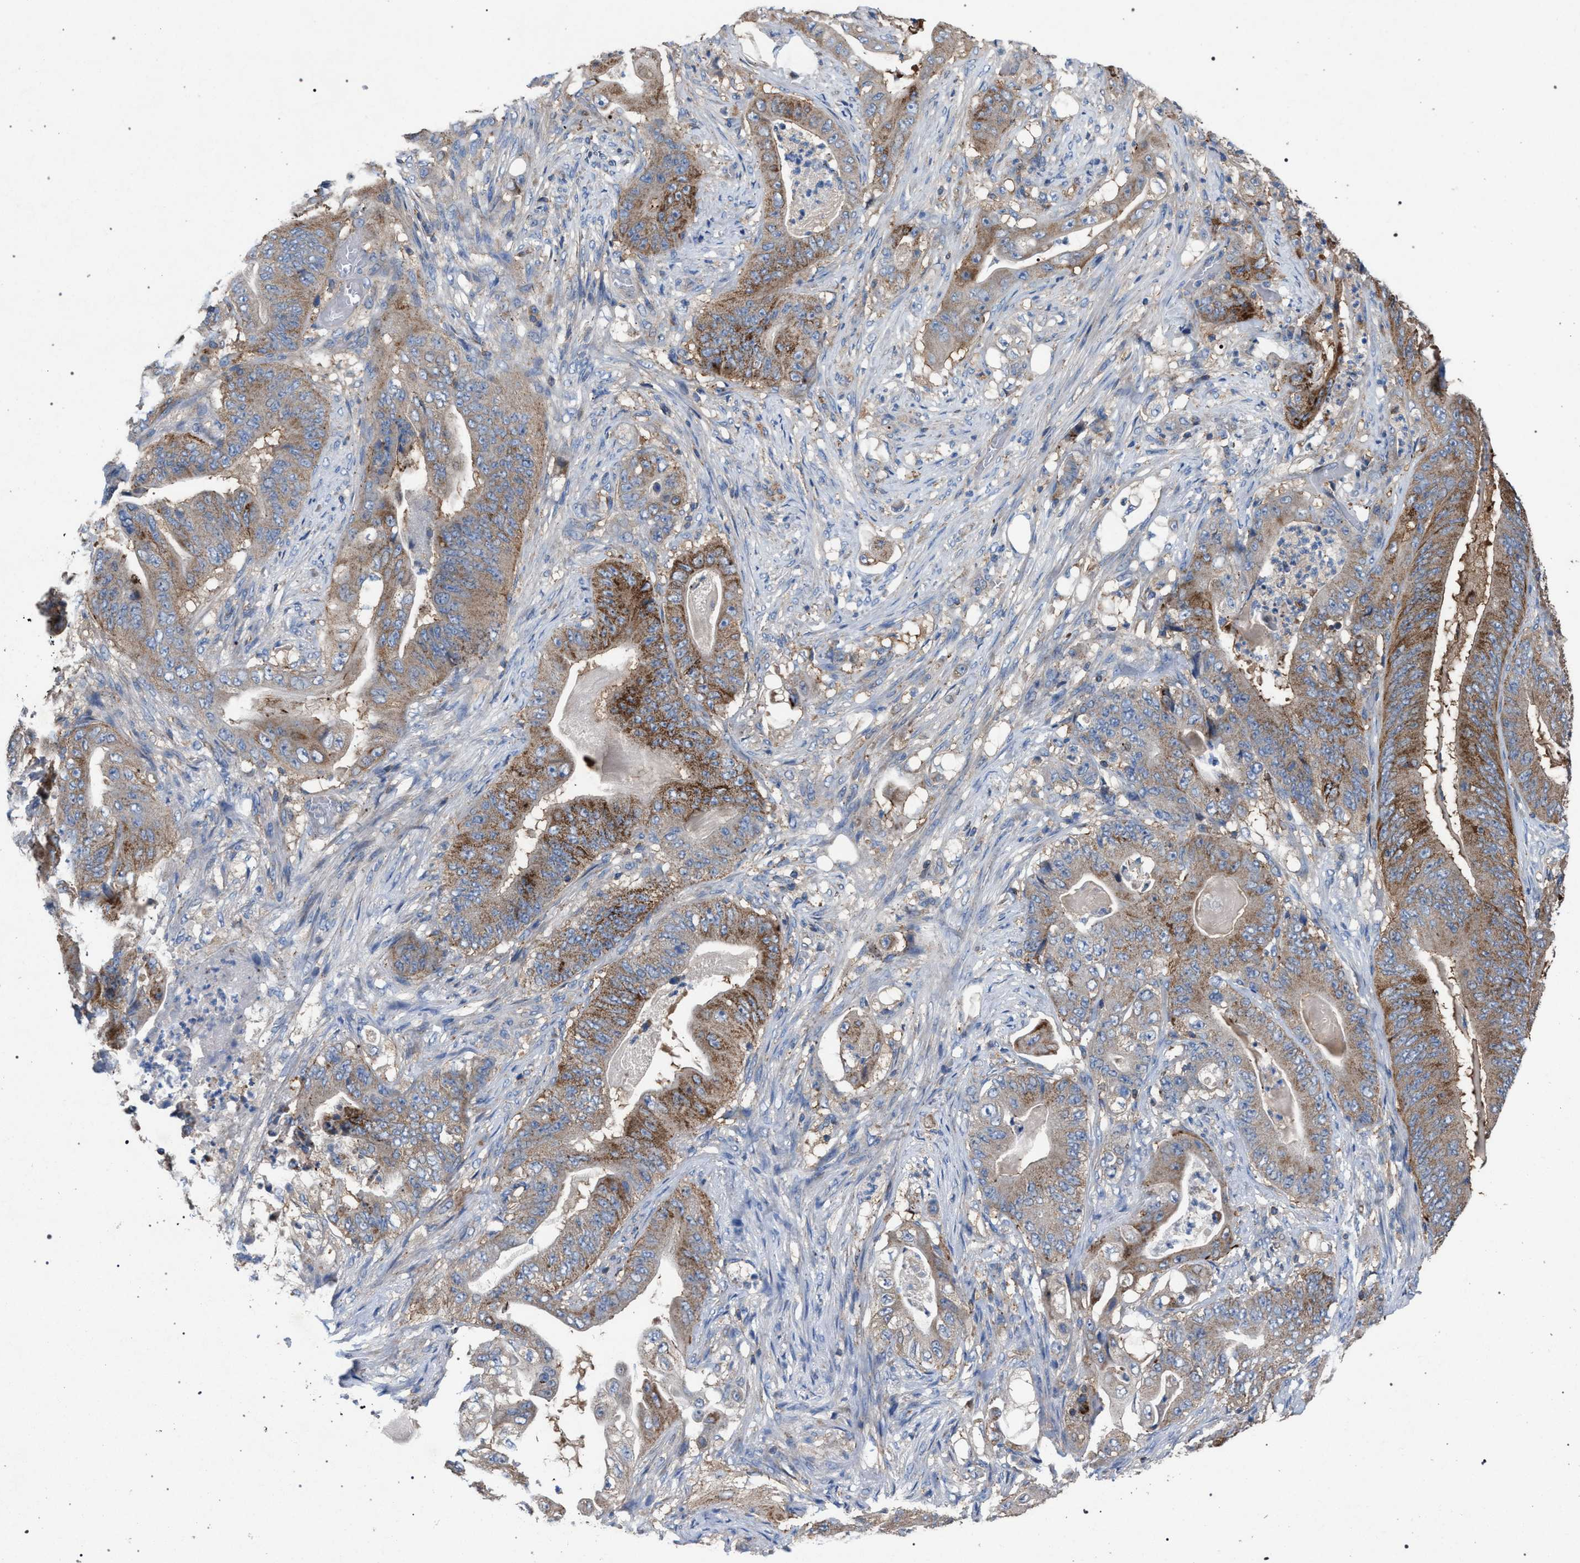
{"staining": {"intensity": "moderate", "quantity": ">75%", "location": "cytoplasmic/membranous"}, "tissue": "stomach cancer", "cell_type": "Tumor cells", "image_type": "cancer", "snomed": [{"axis": "morphology", "description": "Adenocarcinoma, NOS"}, {"axis": "topography", "description": "Stomach"}], "caption": "An immunohistochemistry (IHC) histopathology image of neoplastic tissue is shown. Protein staining in brown highlights moderate cytoplasmic/membranous positivity in stomach cancer within tumor cells.", "gene": "VPS13A", "patient": {"sex": "female", "age": 73}}